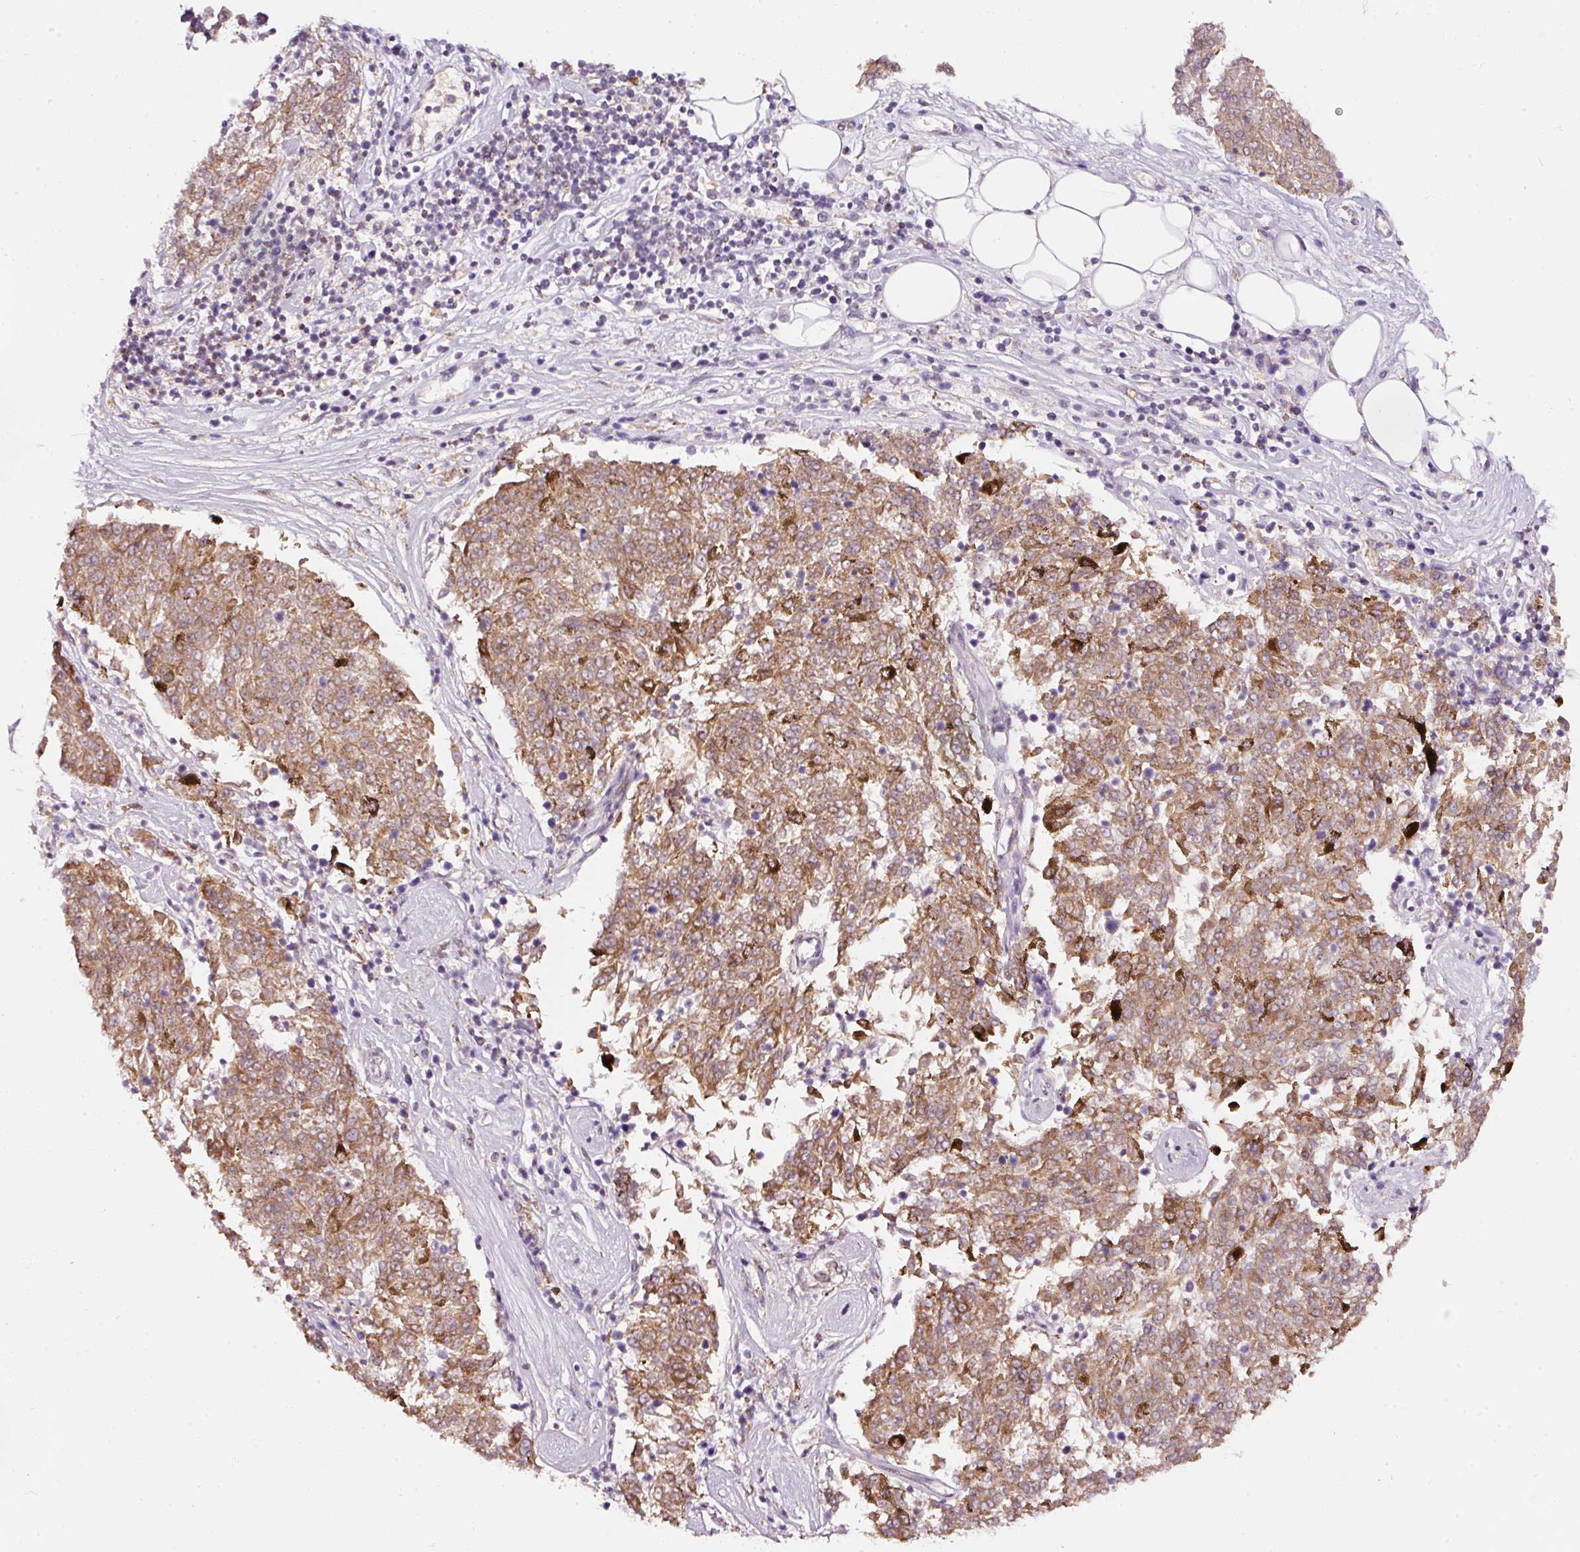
{"staining": {"intensity": "moderate", "quantity": ">75%", "location": "cytoplasmic/membranous"}, "tissue": "melanoma", "cell_type": "Tumor cells", "image_type": "cancer", "snomed": [{"axis": "morphology", "description": "Malignant melanoma, NOS"}, {"axis": "topography", "description": "Skin"}], "caption": "The image shows a brown stain indicating the presence of a protein in the cytoplasmic/membranous of tumor cells in malignant melanoma.", "gene": "ZNF460", "patient": {"sex": "female", "age": 72}}